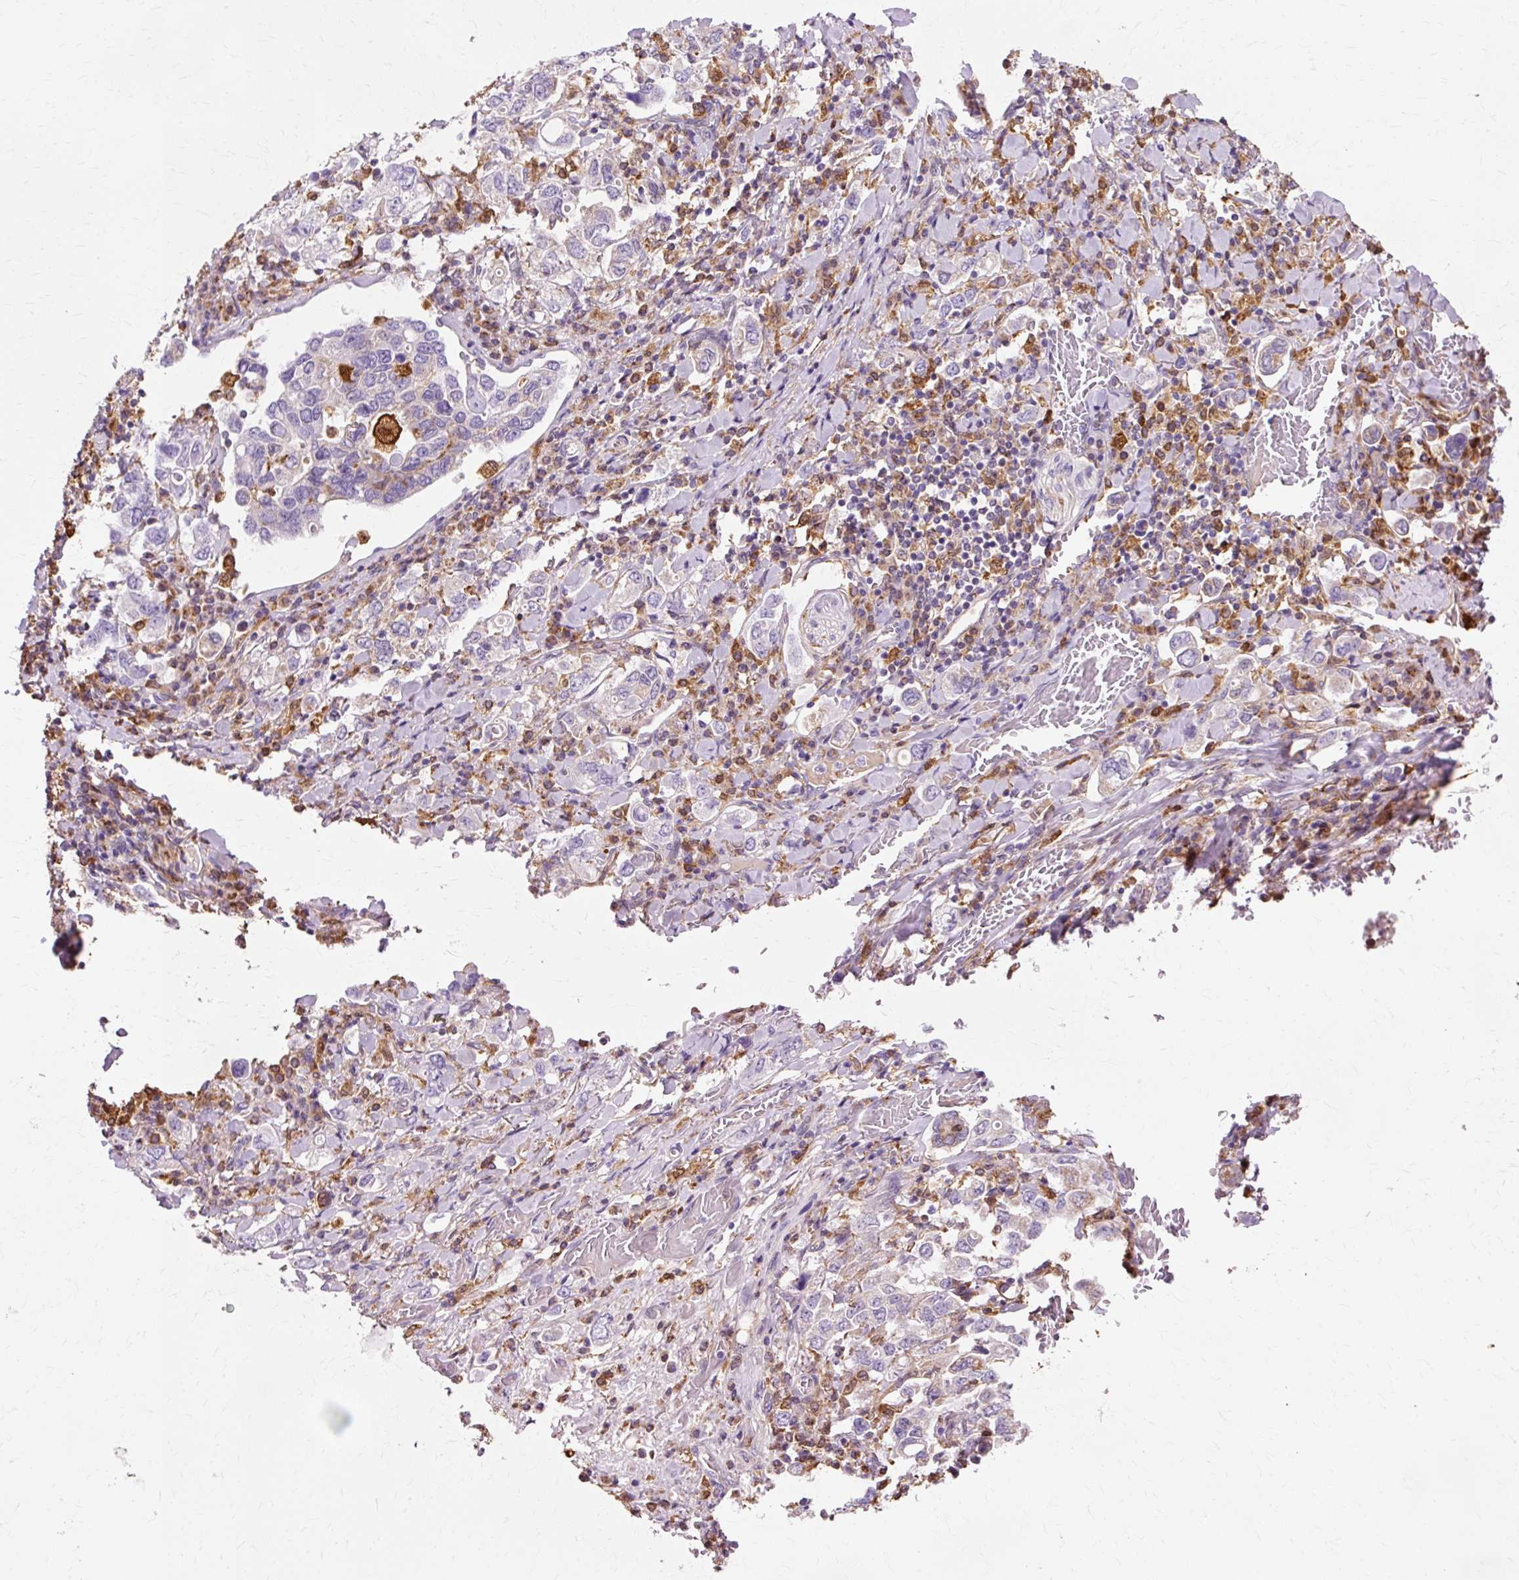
{"staining": {"intensity": "negative", "quantity": "none", "location": "none"}, "tissue": "stomach cancer", "cell_type": "Tumor cells", "image_type": "cancer", "snomed": [{"axis": "morphology", "description": "Adenocarcinoma, NOS"}, {"axis": "topography", "description": "Stomach, upper"}], "caption": "This histopathology image is of stomach cancer (adenocarcinoma) stained with immunohistochemistry (IHC) to label a protein in brown with the nuclei are counter-stained blue. There is no expression in tumor cells. (DAB IHC visualized using brightfield microscopy, high magnification).", "gene": "GPX1", "patient": {"sex": "male", "age": 62}}